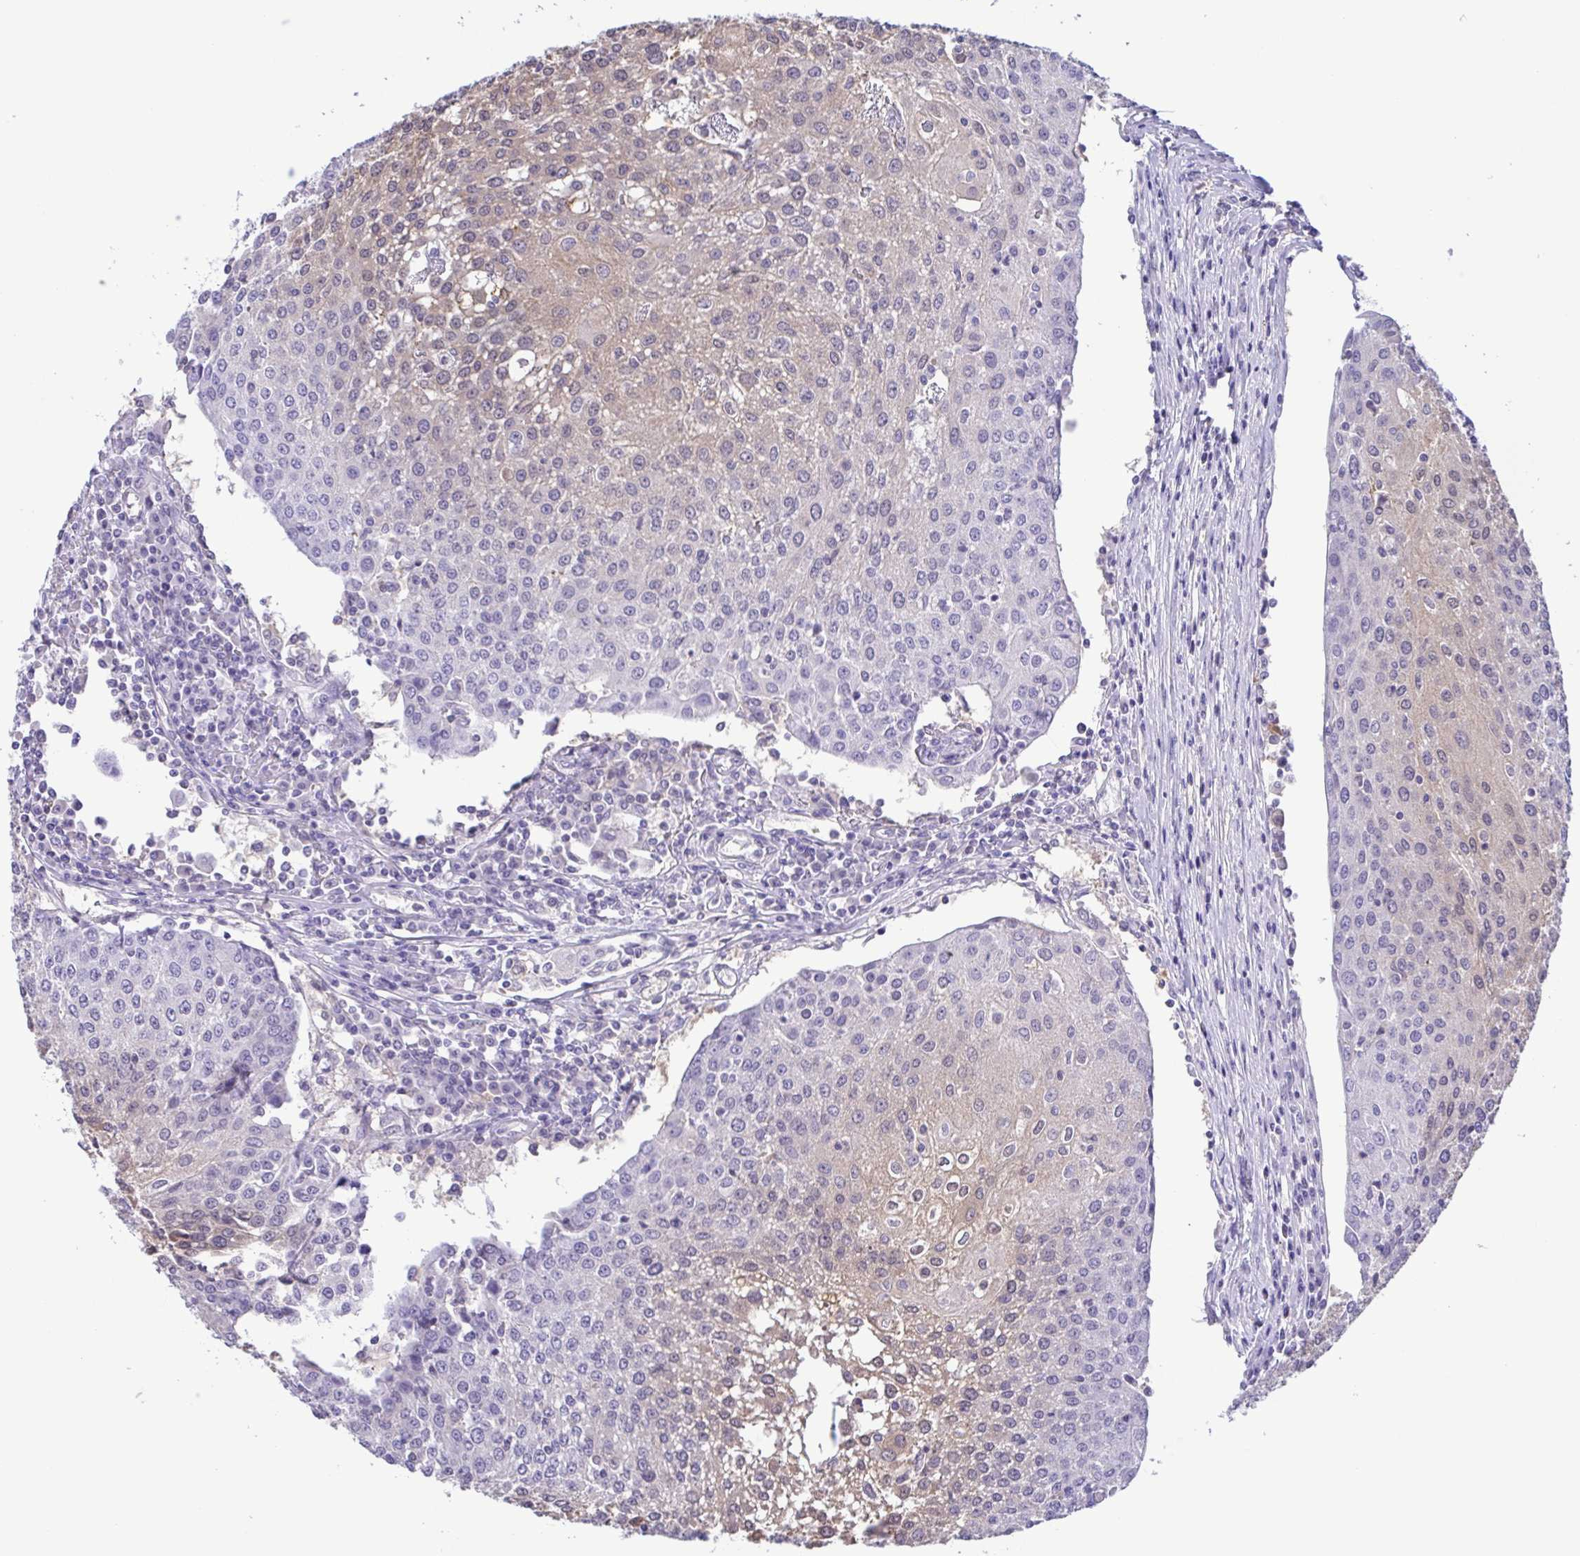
{"staining": {"intensity": "weak", "quantity": "<25%", "location": "cytoplasmic/membranous"}, "tissue": "urothelial cancer", "cell_type": "Tumor cells", "image_type": "cancer", "snomed": [{"axis": "morphology", "description": "Urothelial carcinoma, High grade"}, {"axis": "topography", "description": "Urinary bladder"}], "caption": "Urothelial carcinoma (high-grade) stained for a protein using IHC reveals no staining tumor cells.", "gene": "LDHC", "patient": {"sex": "female", "age": 85}}